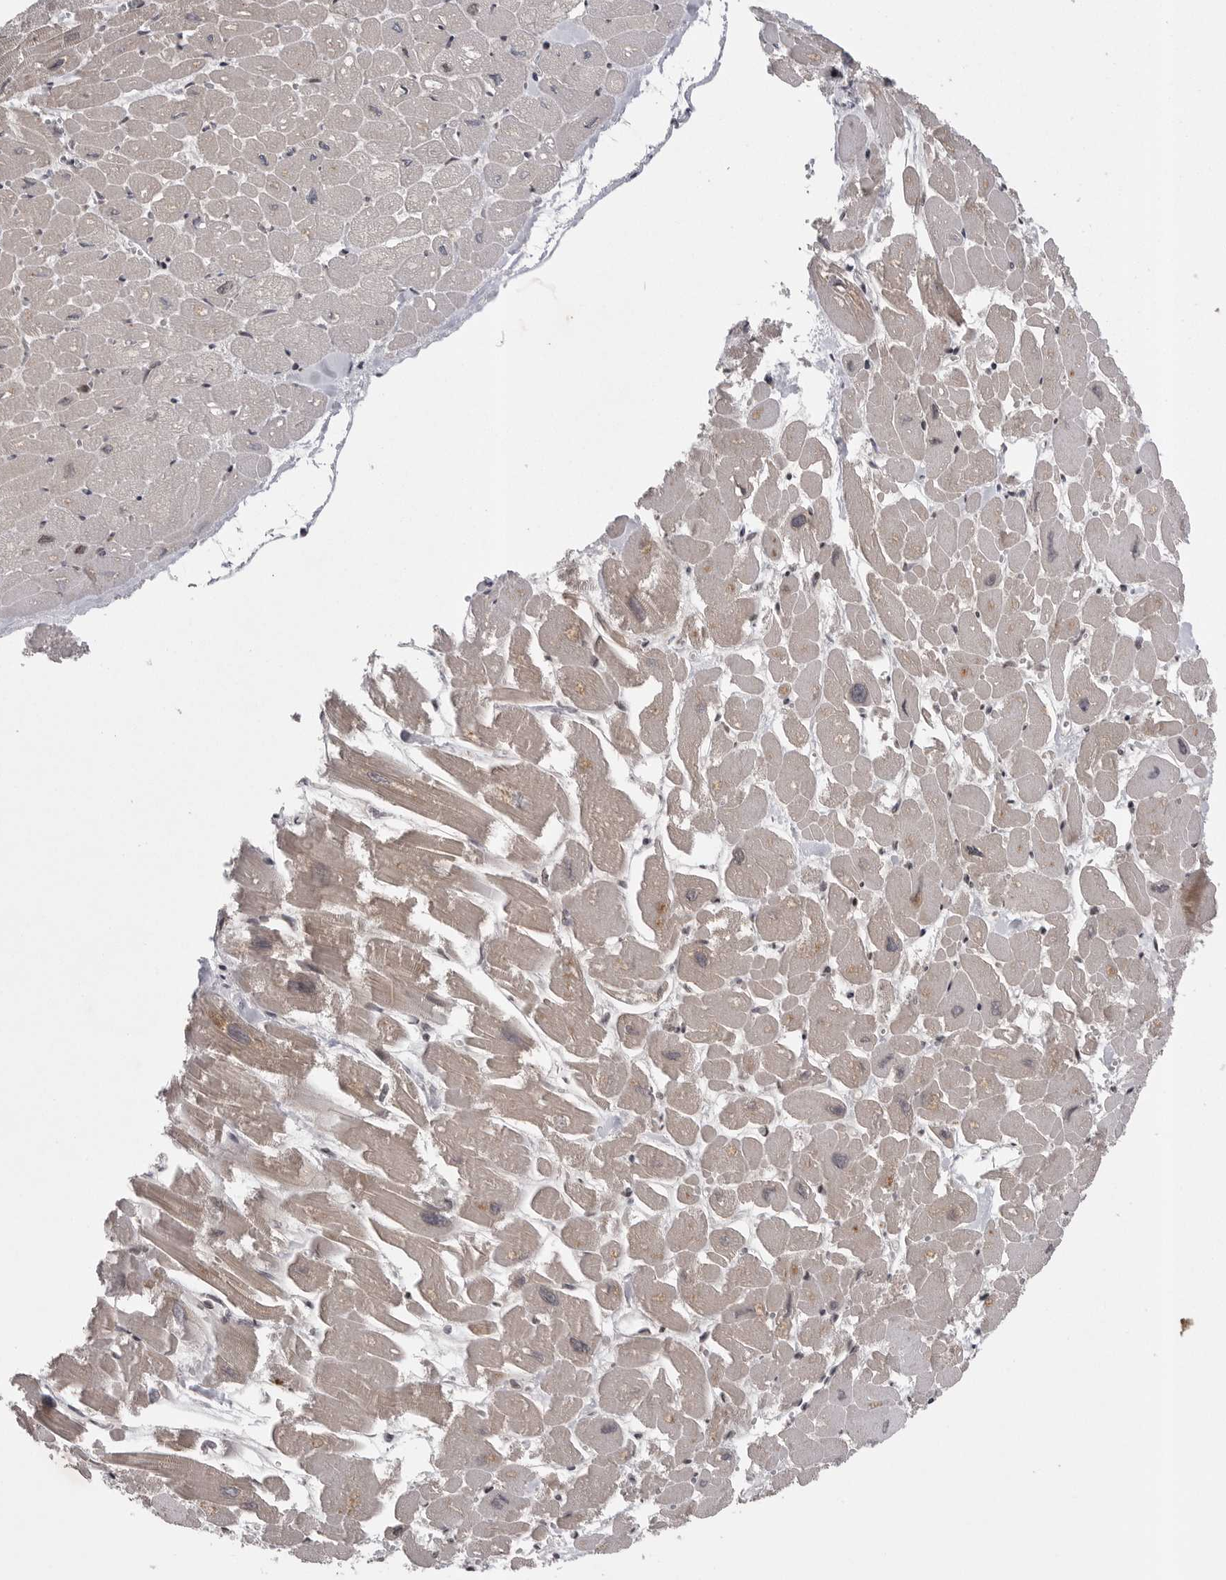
{"staining": {"intensity": "weak", "quantity": "<25%", "location": "cytoplasmic/membranous,nuclear"}, "tissue": "heart muscle", "cell_type": "Cardiomyocytes", "image_type": "normal", "snomed": [{"axis": "morphology", "description": "Normal tissue, NOS"}, {"axis": "topography", "description": "Heart"}], "caption": "The micrograph reveals no staining of cardiomyocytes in unremarkable heart muscle.", "gene": "AOAH", "patient": {"sex": "male", "age": 54}}